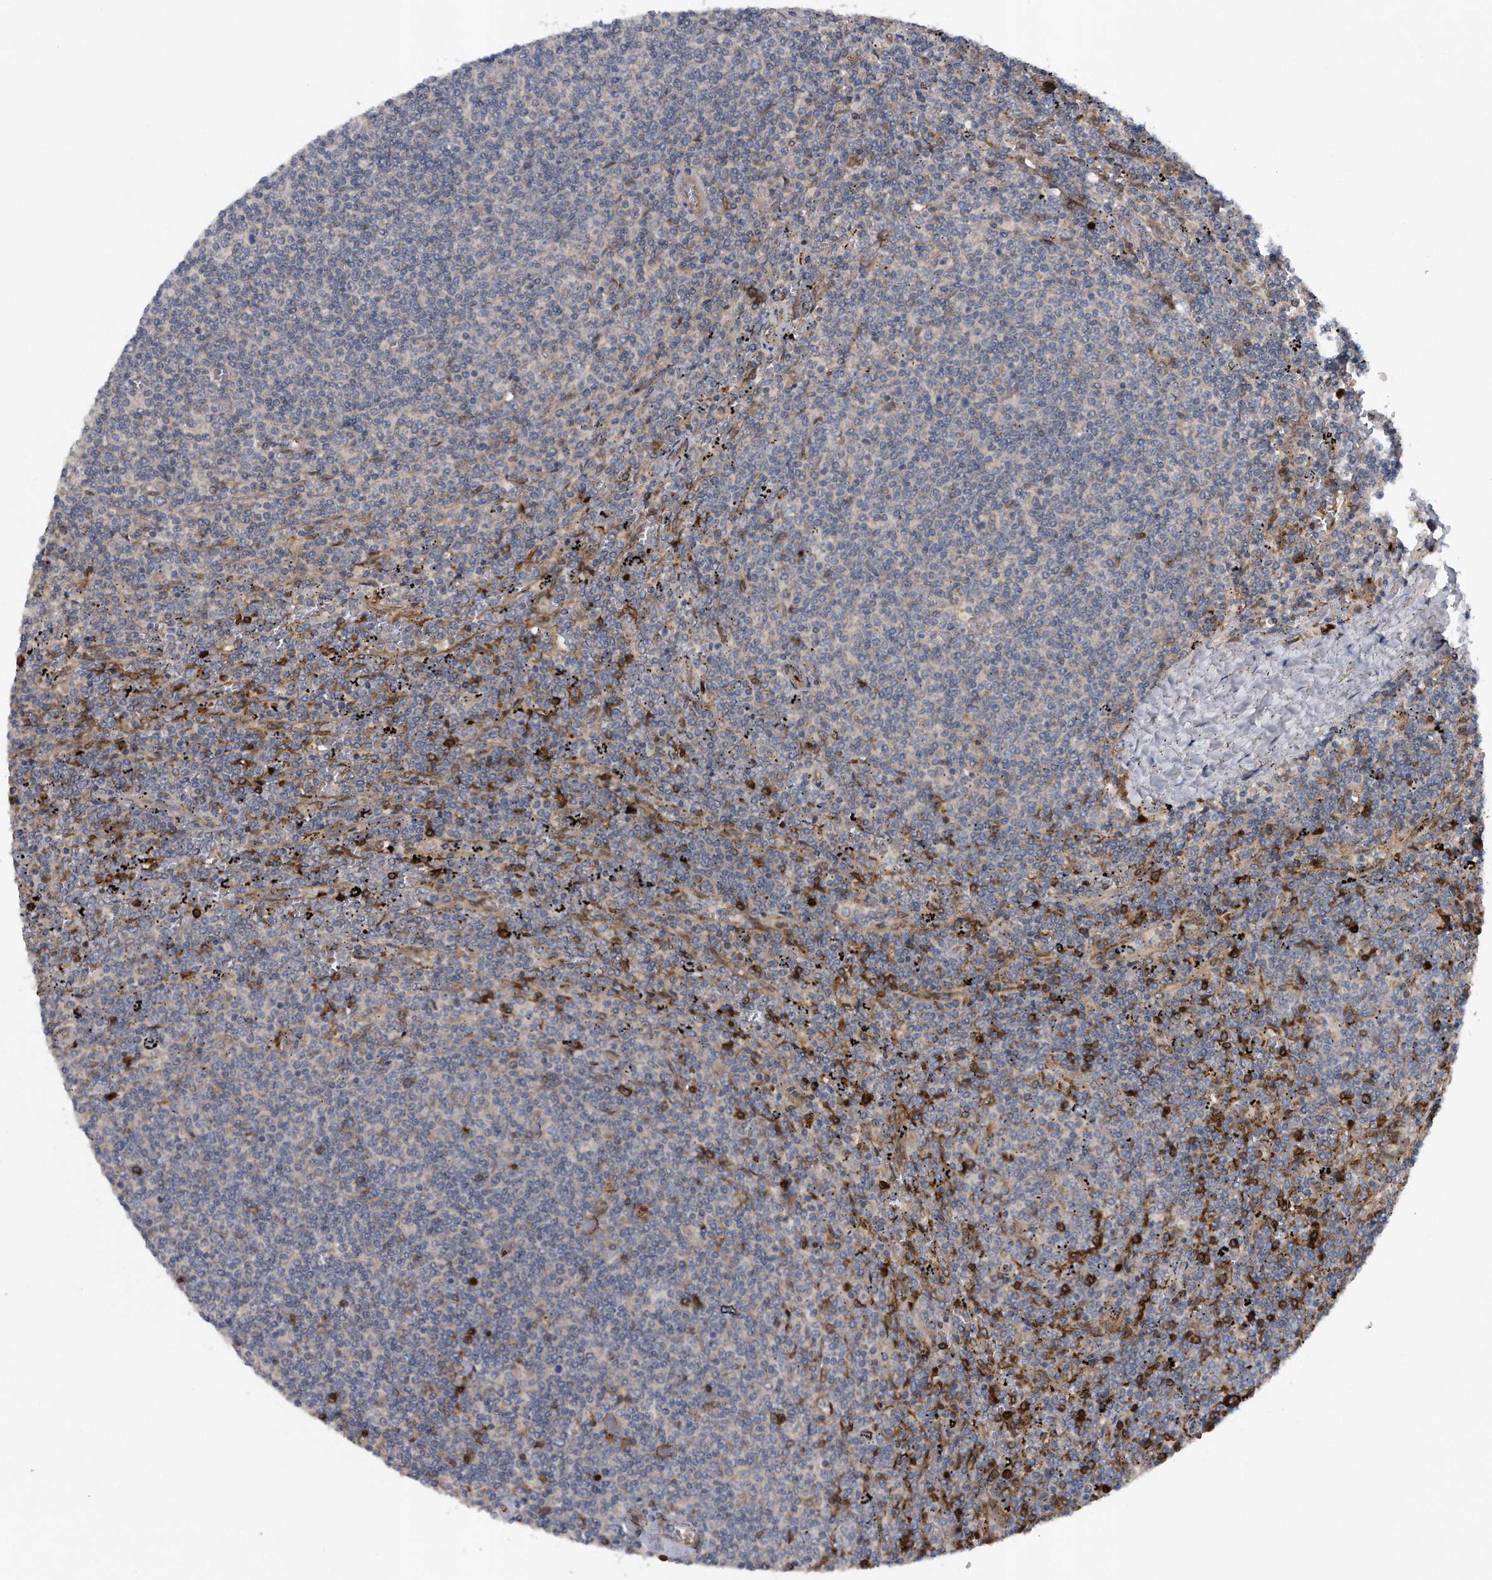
{"staining": {"intensity": "negative", "quantity": "none", "location": "none"}, "tissue": "lymphoma", "cell_type": "Tumor cells", "image_type": "cancer", "snomed": [{"axis": "morphology", "description": "Malignant lymphoma, non-Hodgkin's type, Low grade"}, {"axis": "topography", "description": "Spleen"}], "caption": "Human lymphoma stained for a protein using IHC displays no staining in tumor cells.", "gene": "ZNF79", "patient": {"sex": "female", "age": 50}}